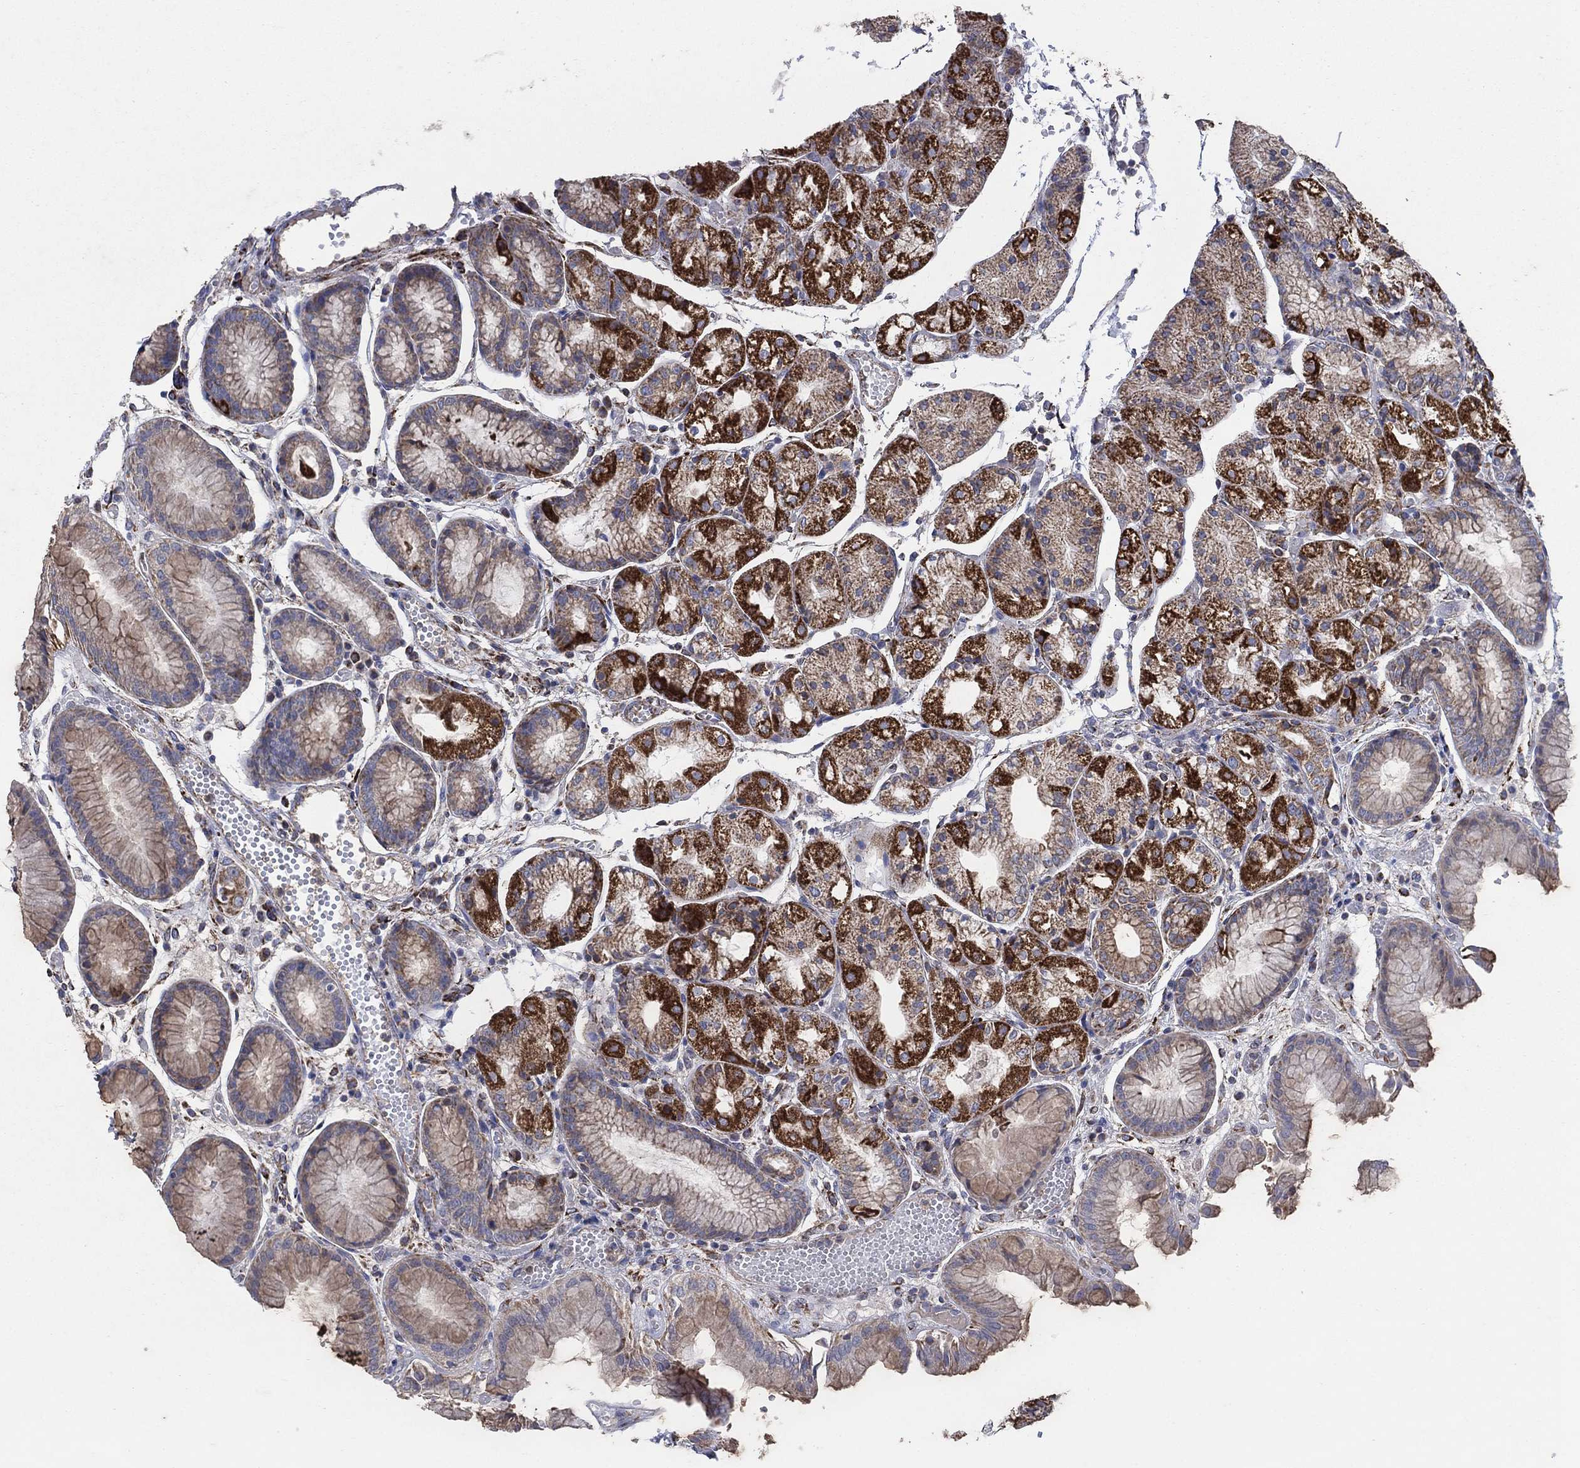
{"staining": {"intensity": "strong", "quantity": "<25%", "location": "cytoplasmic/membranous"}, "tissue": "stomach", "cell_type": "Glandular cells", "image_type": "normal", "snomed": [{"axis": "morphology", "description": "Normal tissue, NOS"}, {"axis": "topography", "description": "Stomach, upper"}], "caption": "Immunohistochemistry staining of normal stomach, which shows medium levels of strong cytoplasmic/membranous expression in approximately <25% of glandular cells indicating strong cytoplasmic/membranous protein positivity. The staining was performed using DAB (3,3'-diaminobenzidine) (brown) for protein detection and nuclei were counterstained in hematoxylin (blue).", "gene": "PNPLA2", "patient": {"sex": "male", "age": 72}}